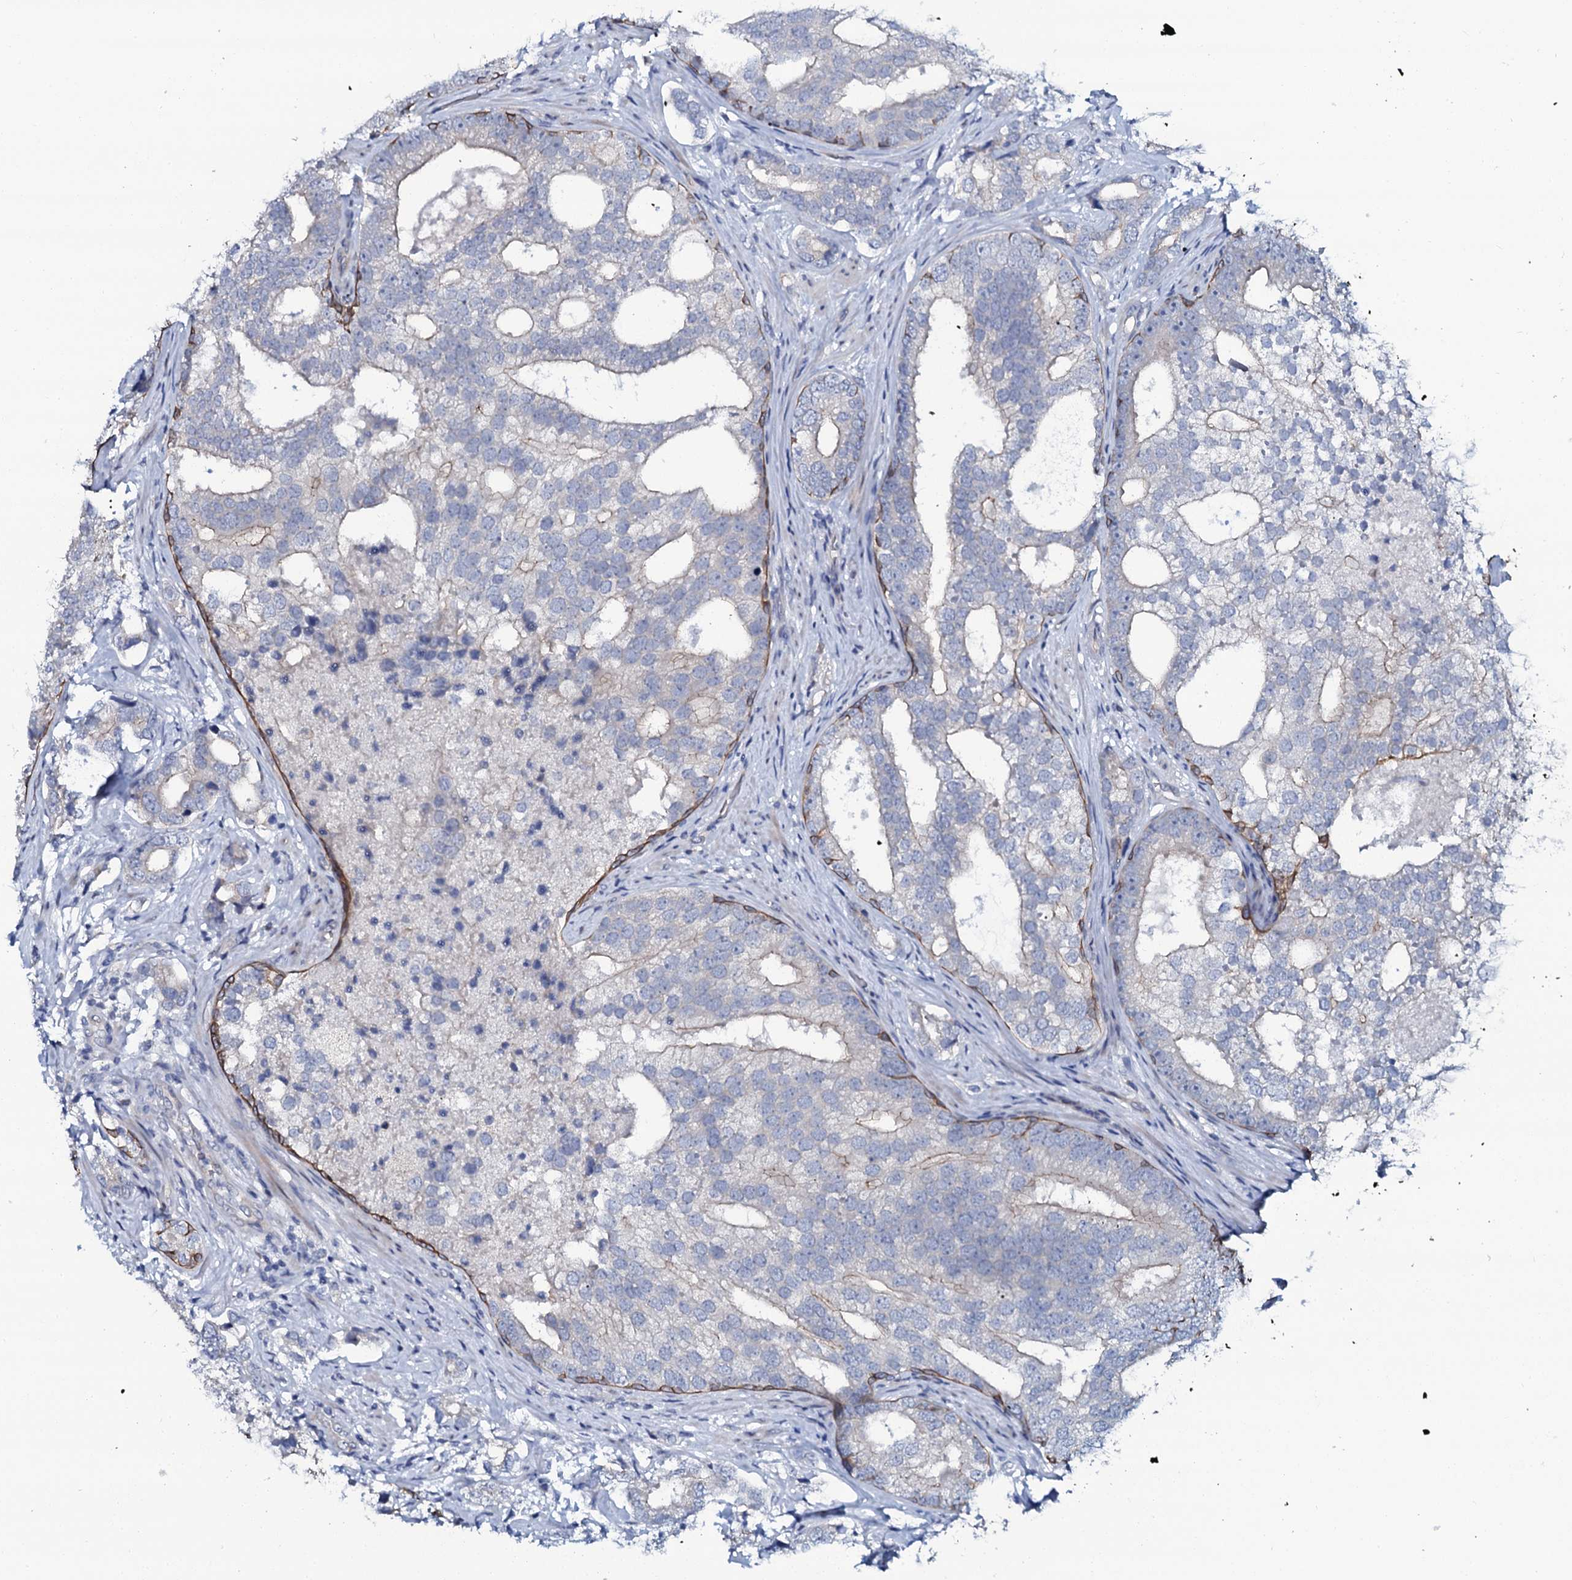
{"staining": {"intensity": "negative", "quantity": "none", "location": "none"}, "tissue": "prostate cancer", "cell_type": "Tumor cells", "image_type": "cancer", "snomed": [{"axis": "morphology", "description": "Adenocarcinoma, High grade"}, {"axis": "topography", "description": "Prostate"}], "caption": "DAB (3,3'-diaminobenzidine) immunohistochemical staining of human adenocarcinoma (high-grade) (prostate) displays no significant positivity in tumor cells. (Immunohistochemistry (ihc), brightfield microscopy, high magnification).", "gene": "C10orf88", "patient": {"sex": "male", "age": 75}}